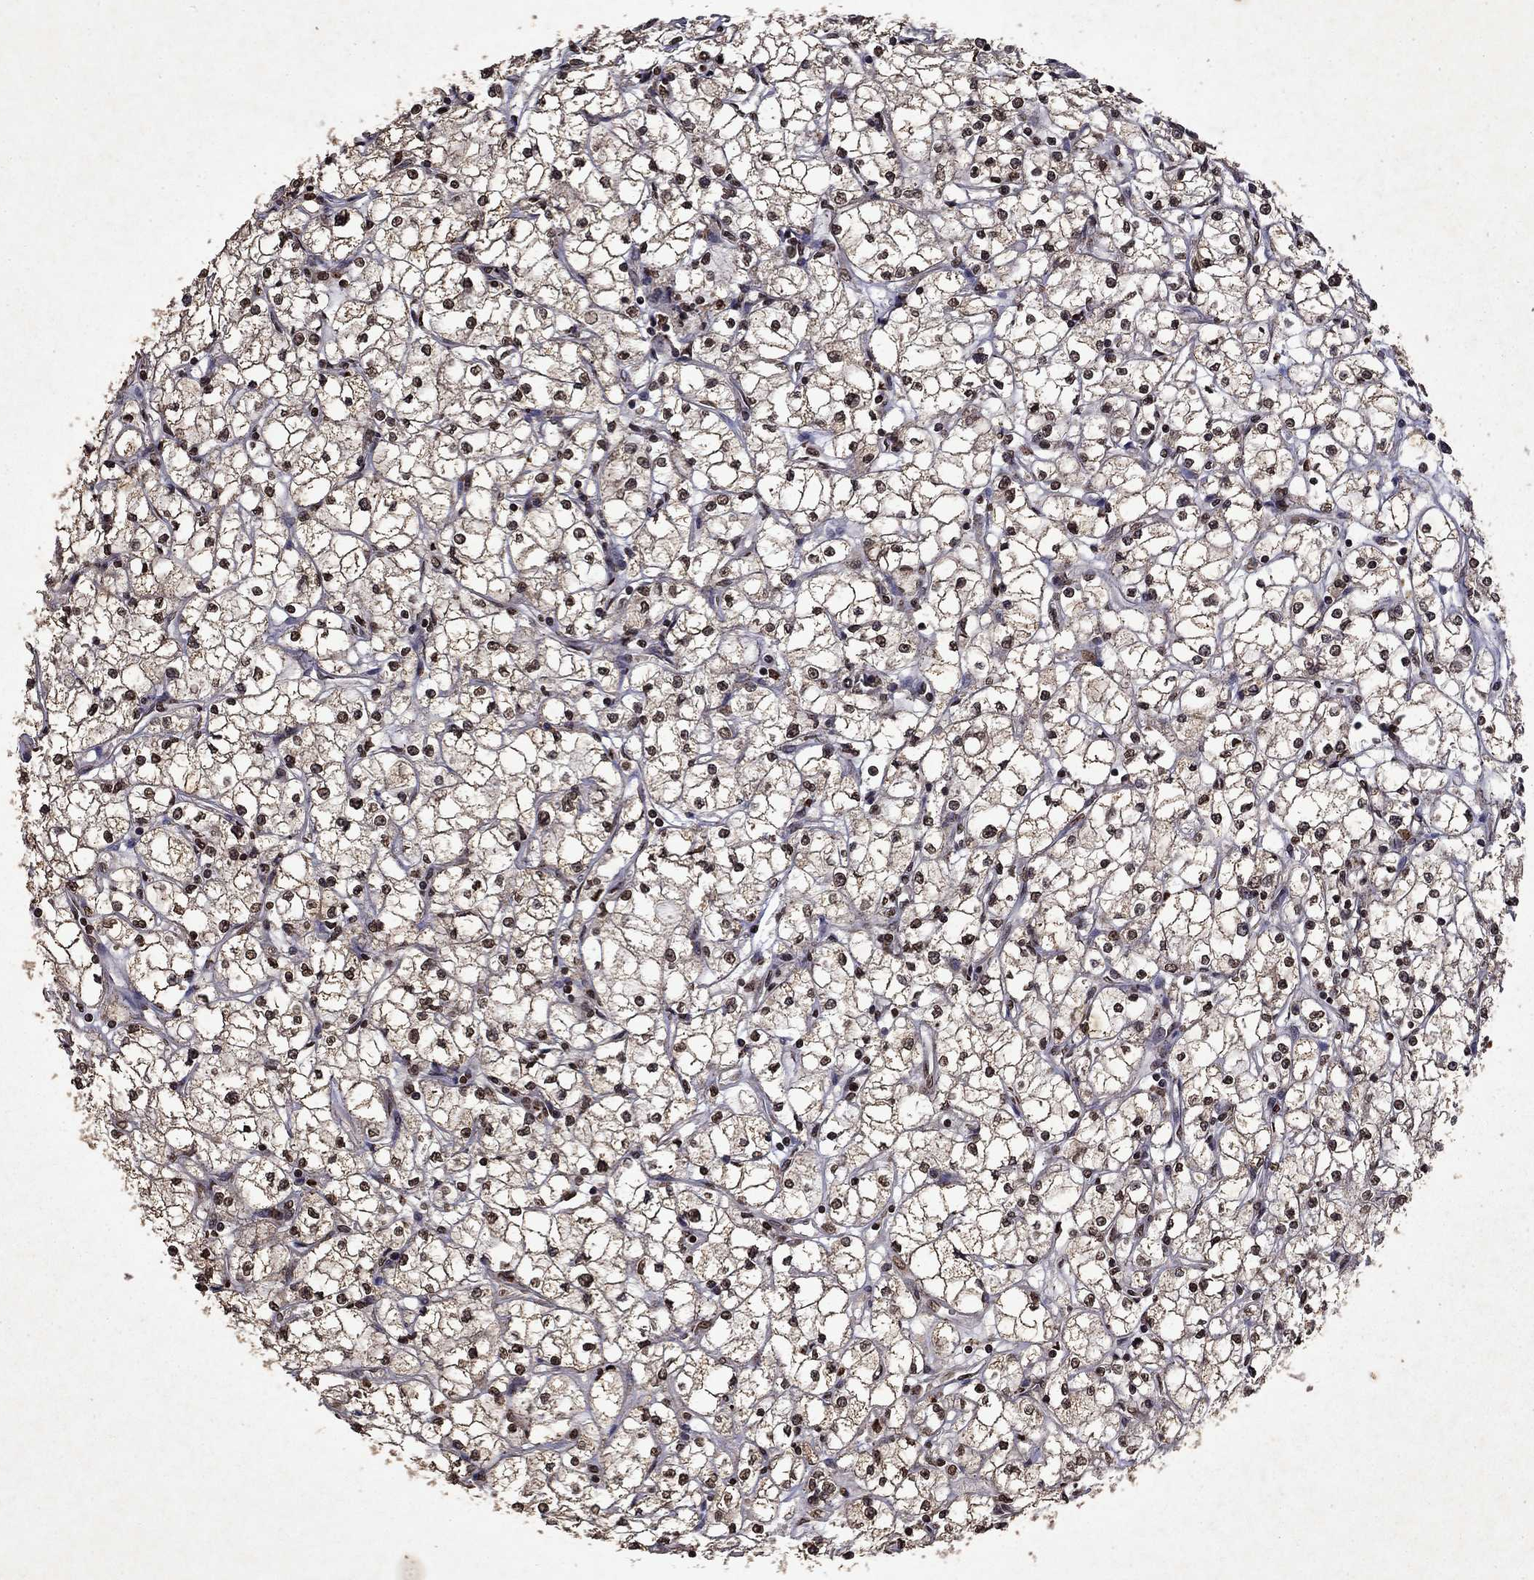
{"staining": {"intensity": "moderate", "quantity": ">75%", "location": "nuclear"}, "tissue": "renal cancer", "cell_type": "Tumor cells", "image_type": "cancer", "snomed": [{"axis": "morphology", "description": "Adenocarcinoma, NOS"}, {"axis": "topography", "description": "Kidney"}], "caption": "High-power microscopy captured an immunohistochemistry (IHC) image of adenocarcinoma (renal), revealing moderate nuclear staining in approximately >75% of tumor cells.", "gene": "PIN4", "patient": {"sex": "male", "age": 67}}